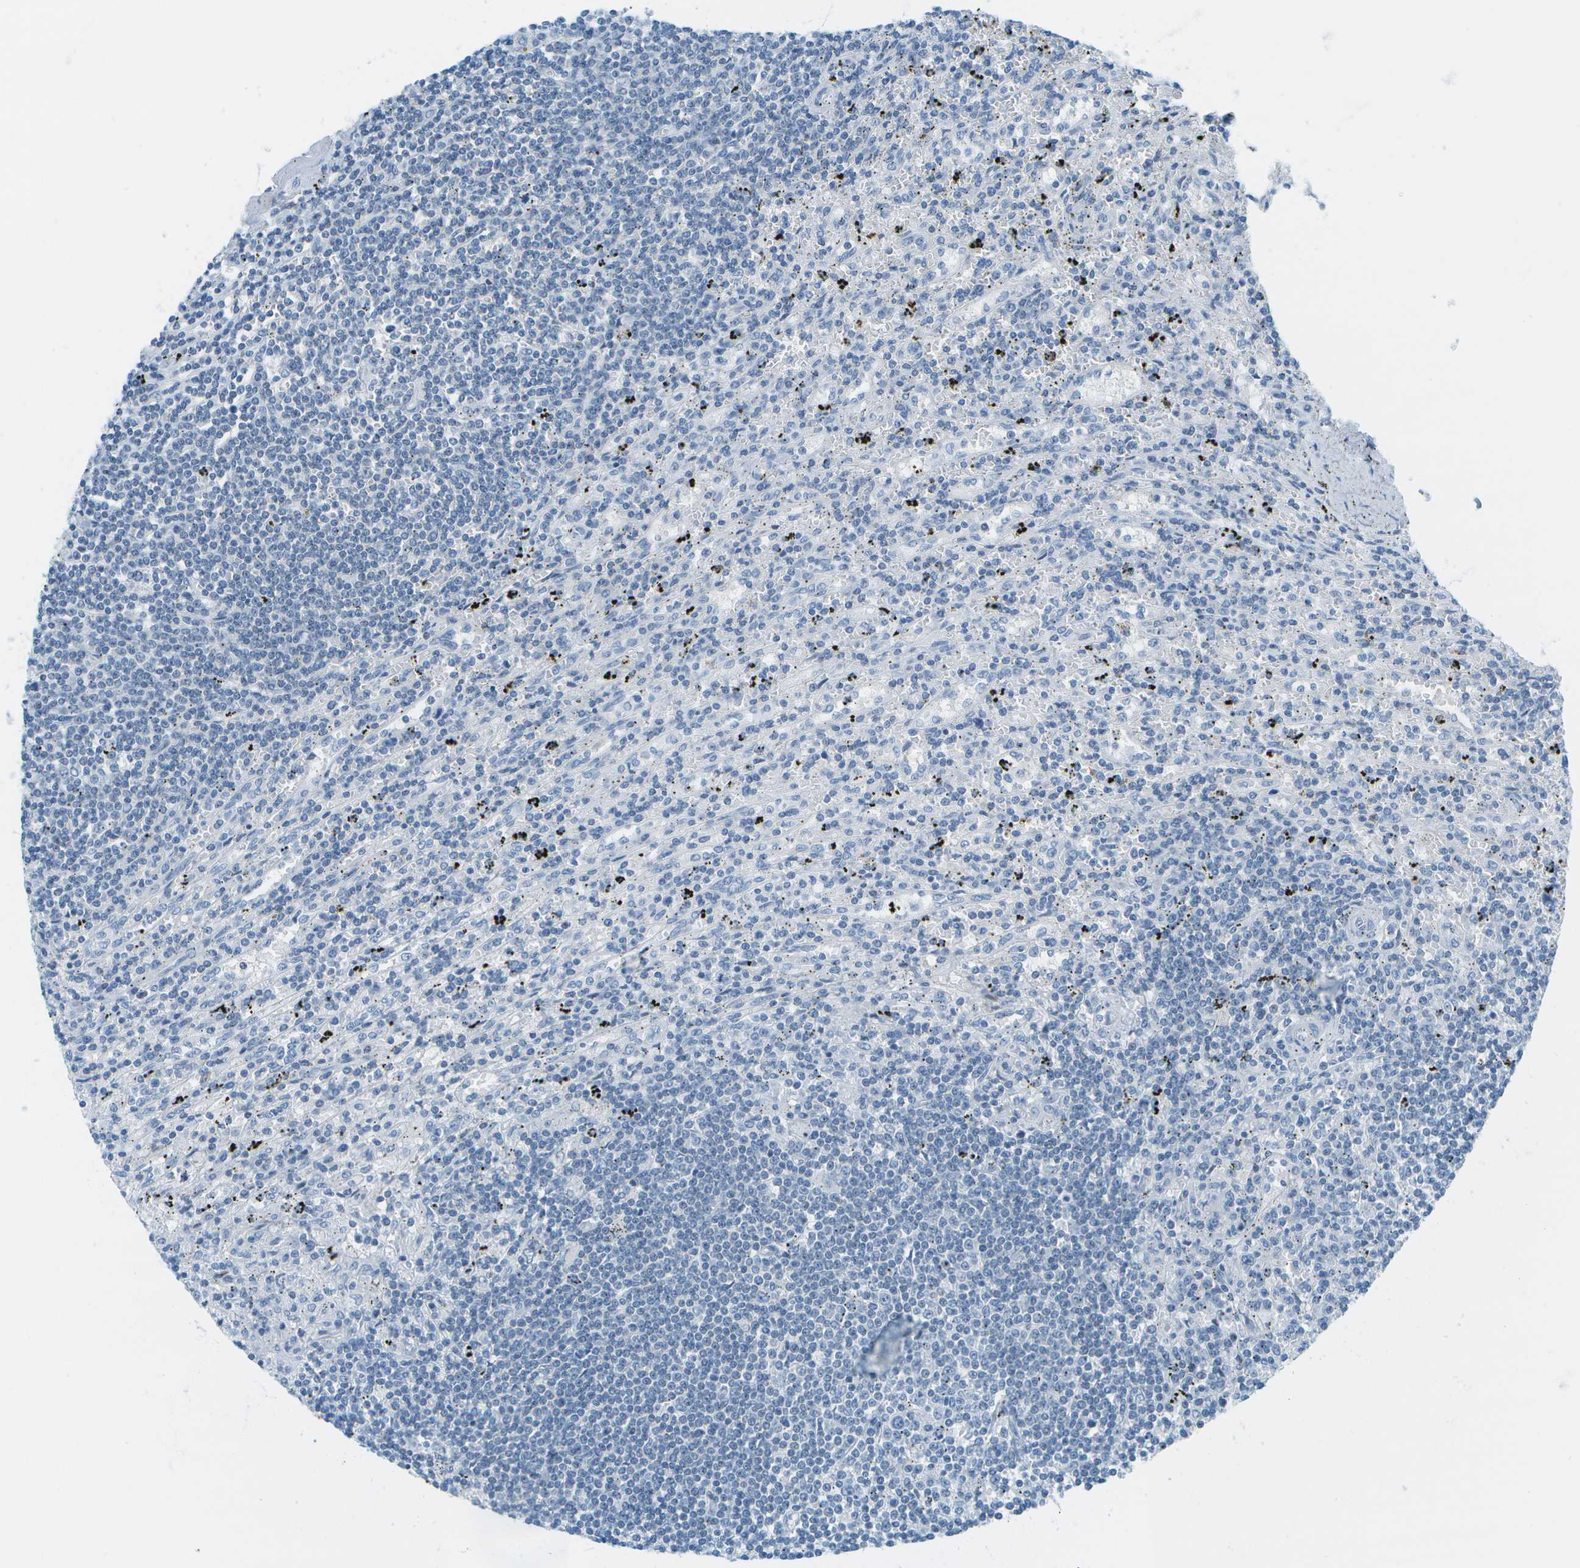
{"staining": {"intensity": "negative", "quantity": "none", "location": "none"}, "tissue": "lymphoma", "cell_type": "Tumor cells", "image_type": "cancer", "snomed": [{"axis": "morphology", "description": "Malignant lymphoma, non-Hodgkin's type, Low grade"}, {"axis": "topography", "description": "Spleen"}], "caption": "The immunohistochemistry image has no significant expression in tumor cells of lymphoma tissue.", "gene": "SMYD5", "patient": {"sex": "male", "age": 76}}